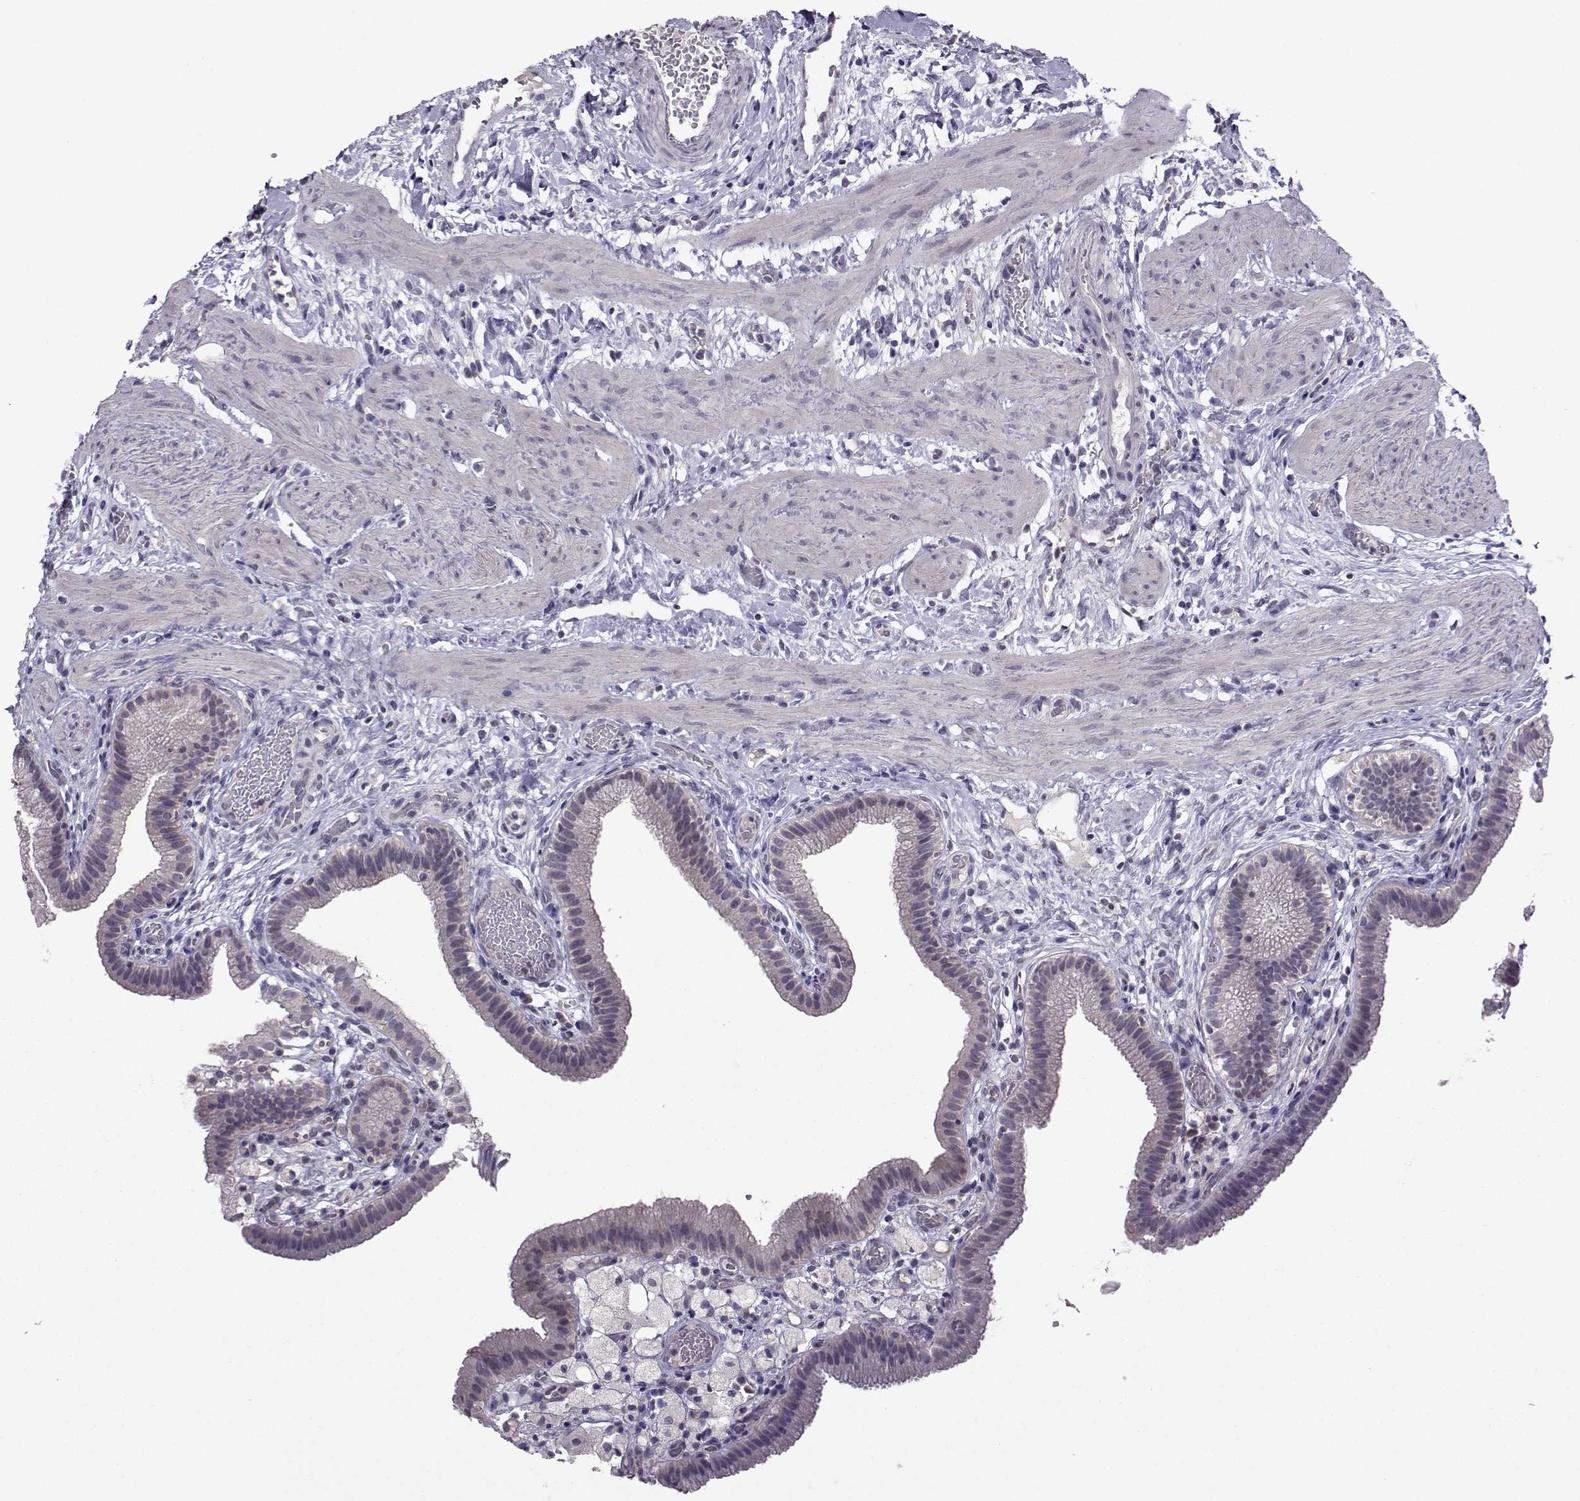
{"staining": {"intensity": "weak", "quantity": "<25%", "location": "cytoplasmic/membranous"}, "tissue": "gallbladder", "cell_type": "Glandular cells", "image_type": "normal", "snomed": [{"axis": "morphology", "description": "Normal tissue, NOS"}, {"axis": "topography", "description": "Gallbladder"}], "caption": "High magnification brightfield microscopy of unremarkable gallbladder stained with DAB (3,3'-diaminobenzidine) (brown) and counterstained with hematoxylin (blue): glandular cells show no significant positivity. (DAB IHC with hematoxylin counter stain).", "gene": "DDX20", "patient": {"sex": "female", "age": 24}}